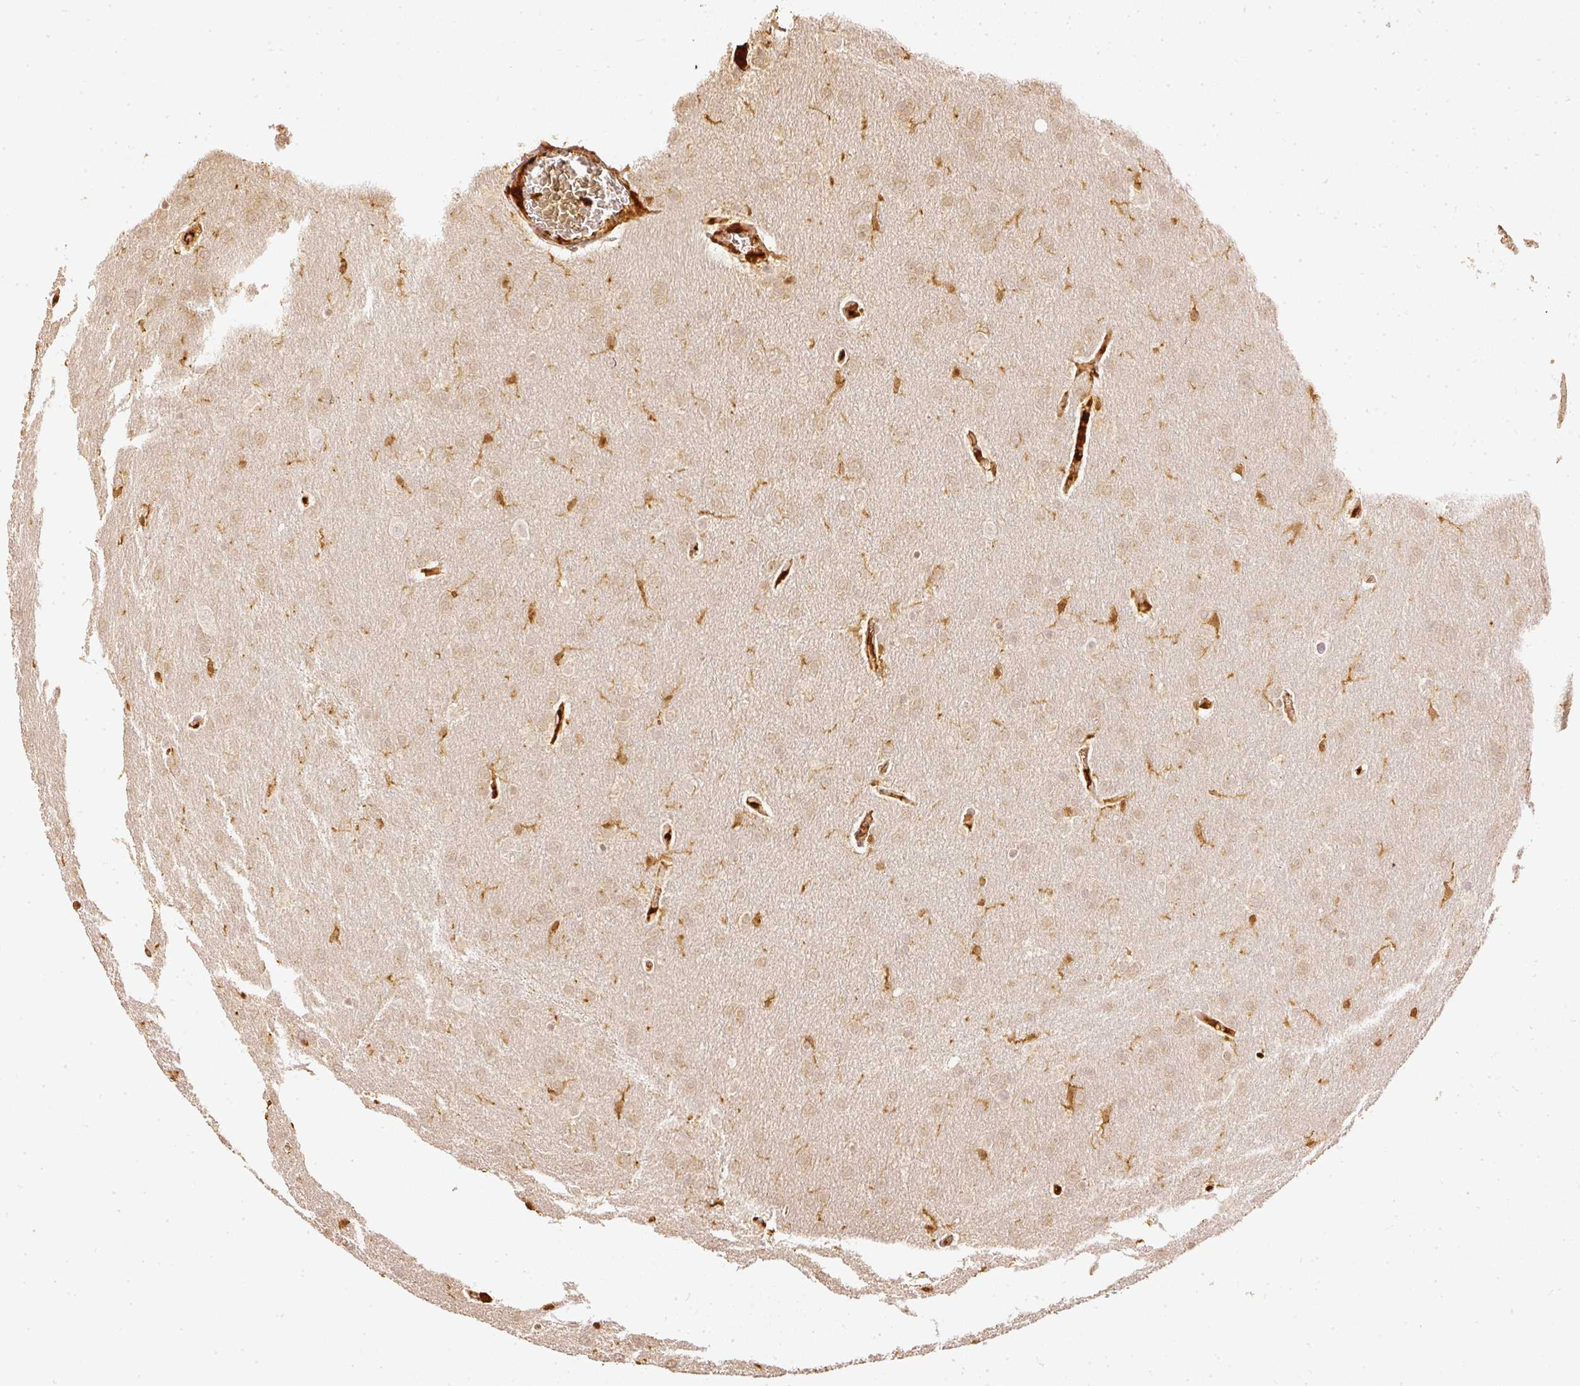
{"staining": {"intensity": "weak", "quantity": "<25%", "location": "cytoplasmic/membranous"}, "tissue": "glioma", "cell_type": "Tumor cells", "image_type": "cancer", "snomed": [{"axis": "morphology", "description": "Glioma, malignant, Low grade"}, {"axis": "topography", "description": "Brain"}], "caption": "Immunohistochemistry (IHC) of human low-grade glioma (malignant) demonstrates no staining in tumor cells. Nuclei are stained in blue.", "gene": "PFN1", "patient": {"sex": "female", "age": 32}}